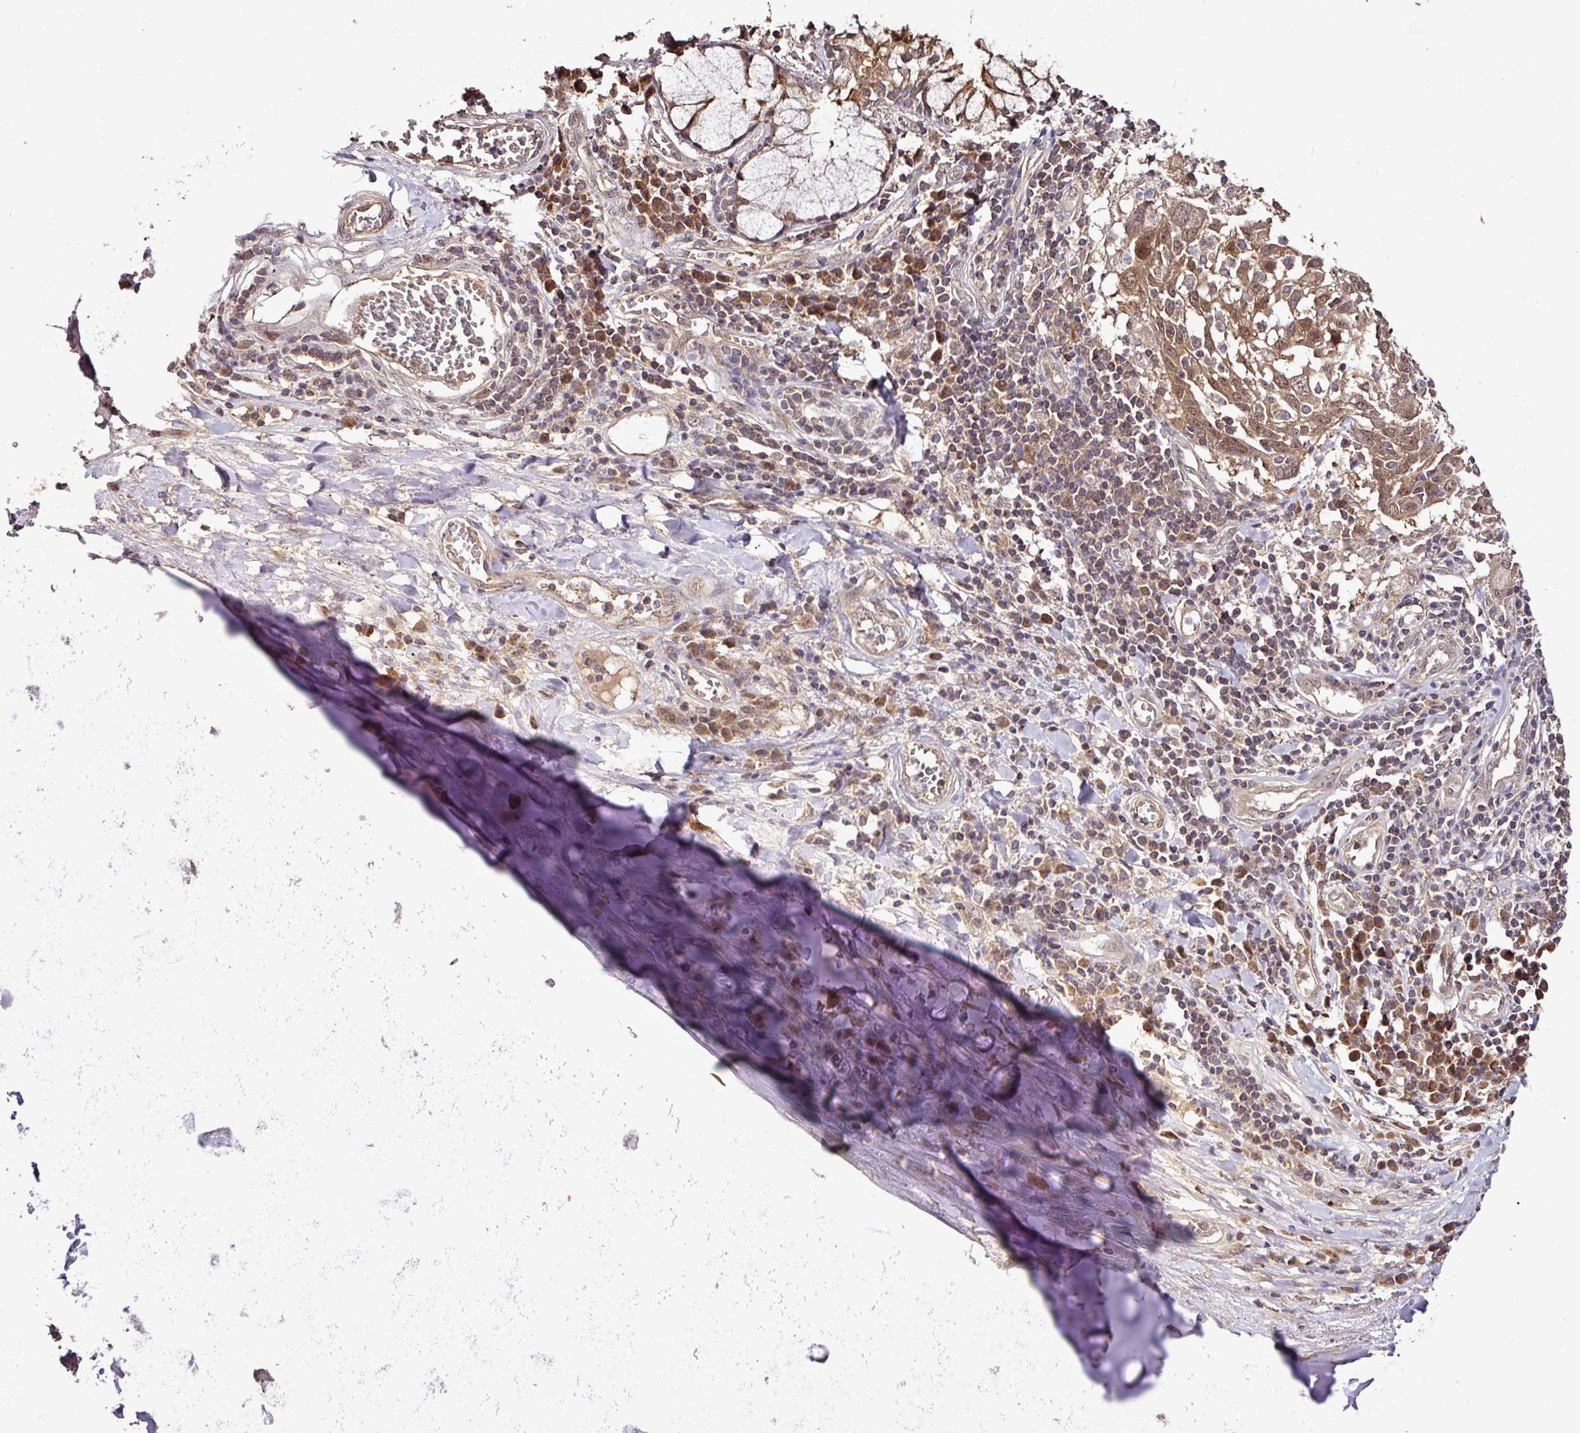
{"staining": {"intensity": "moderate", "quantity": ">75%", "location": "cytoplasmic/membranous,nuclear"}, "tissue": "lung cancer", "cell_type": "Tumor cells", "image_type": "cancer", "snomed": [{"axis": "morphology", "description": "Squamous cell carcinoma, NOS"}, {"axis": "topography", "description": "Lung"}], "caption": "A micrograph of lung squamous cell carcinoma stained for a protein reveals moderate cytoplasmic/membranous and nuclear brown staining in tumor cells.", "gene": "FAIM", "patient": {"sex": "male", "age": 65}}